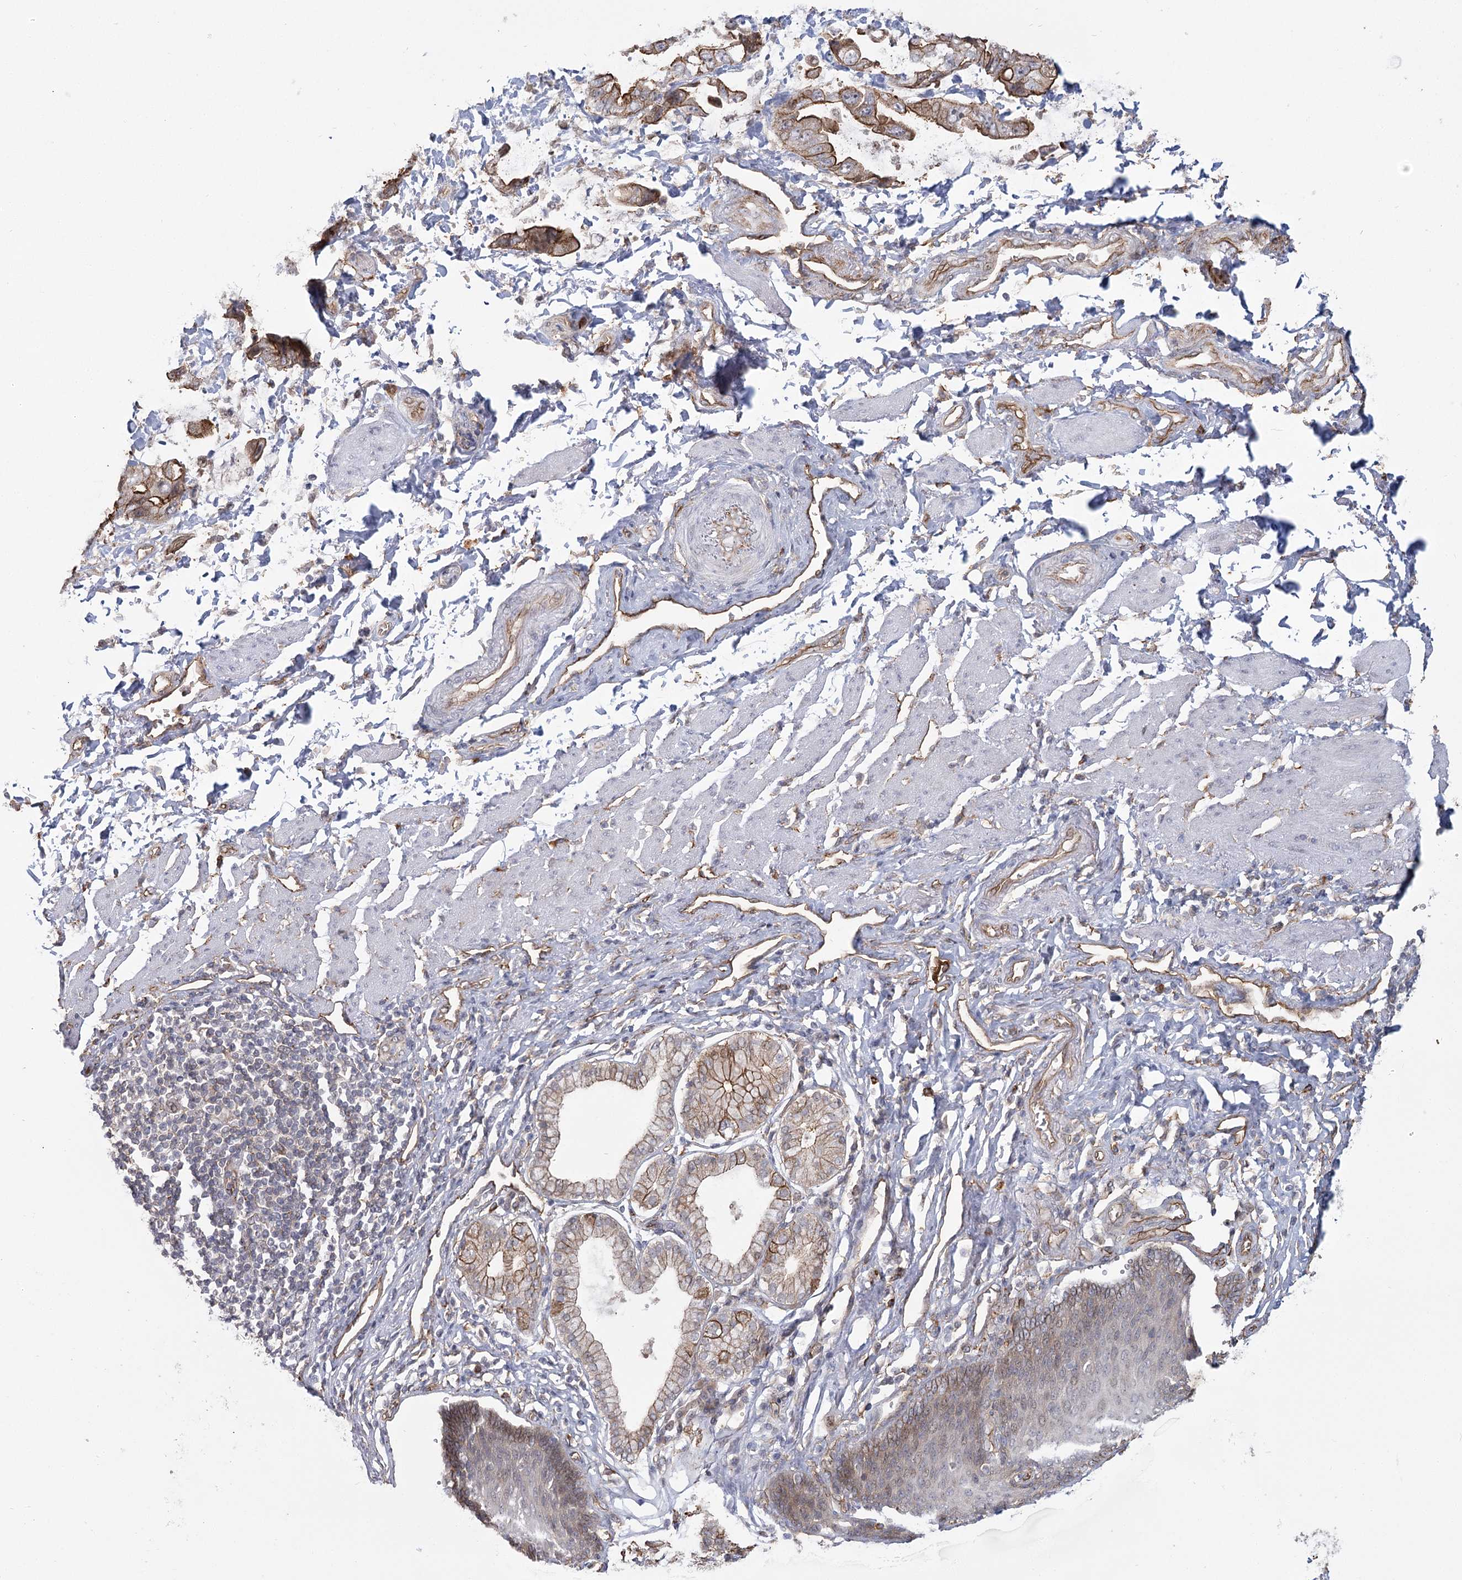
{"staining": {"intensity": "moderate", "quantity": ">75%", "location": "cytoplasmic/membranous"}, "tissue": "stomach cancer", "cell_type": "Tumor cells", "image_type": "cancer", "snomed": [{"axis": "morphology", "description": "Adenocarcinoma, NOS"}, {"axis": "topography", "description": "Stomach"}], "caption": "A medium amount of moderate cytoplasmic/membranous staining is seen in approximately >75% of tumor cells in stomach cancer tissue.", "gene": "RPP14", "patient": {"sex": "male", "age": 62}}